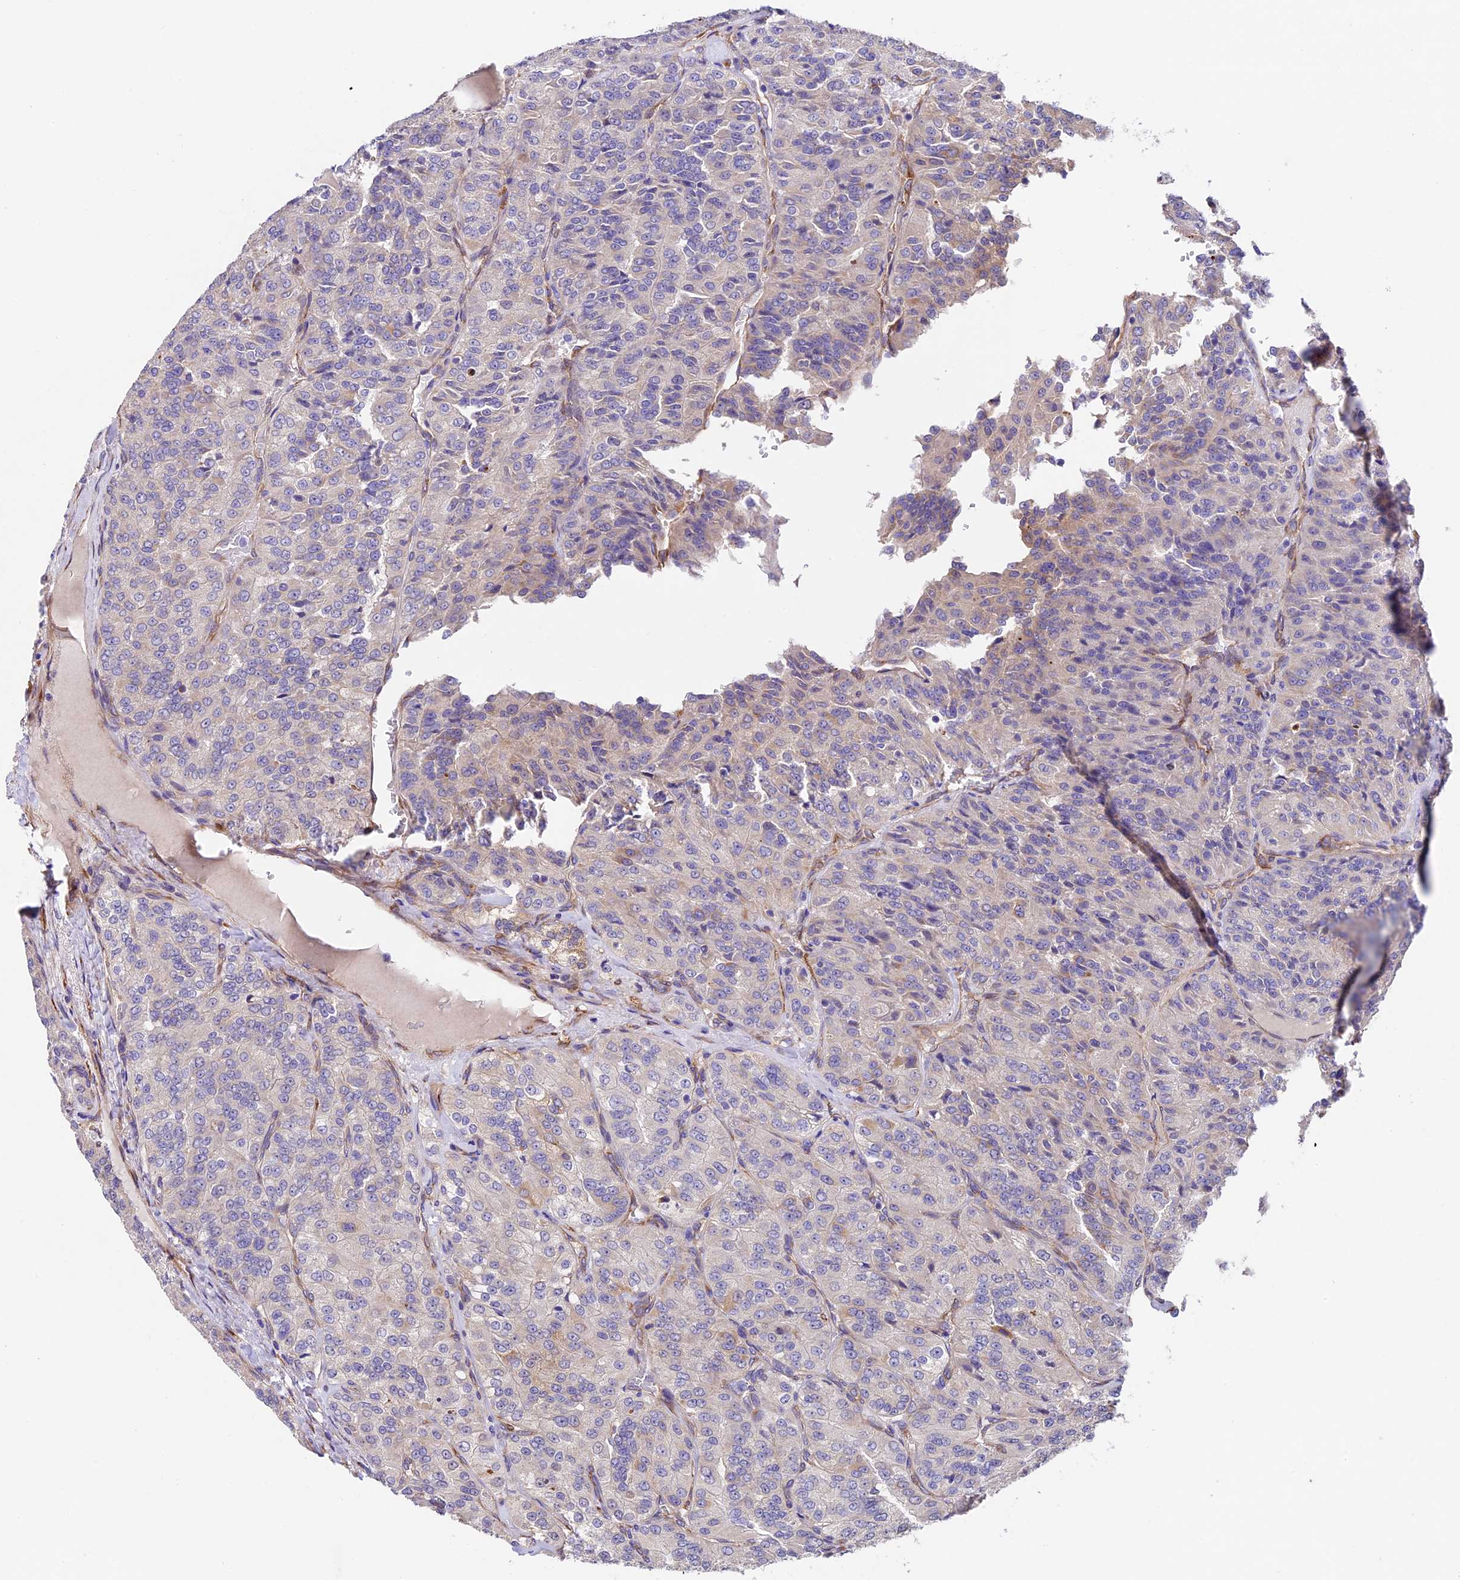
{"staining": {"intensity": "weak", "quantity": "<25%", "location": "cytoplasmic/membranous"}, "tissue": "renal cancer", "cell_type": "Tumor cells", "image_type": "cancer", "snomed": [{"axis": "morphology", "description": "Adenocarcinoma, NOS"}, {"axis": "topography", "description": "Kidney"}], "caption": "This is an immunohistochemistry histopathology image of human adenocarcinoma (renal). There is no expression in tumor cells.", "gene": "LSM7", "patient": {"sex": "female", "age": 63}}